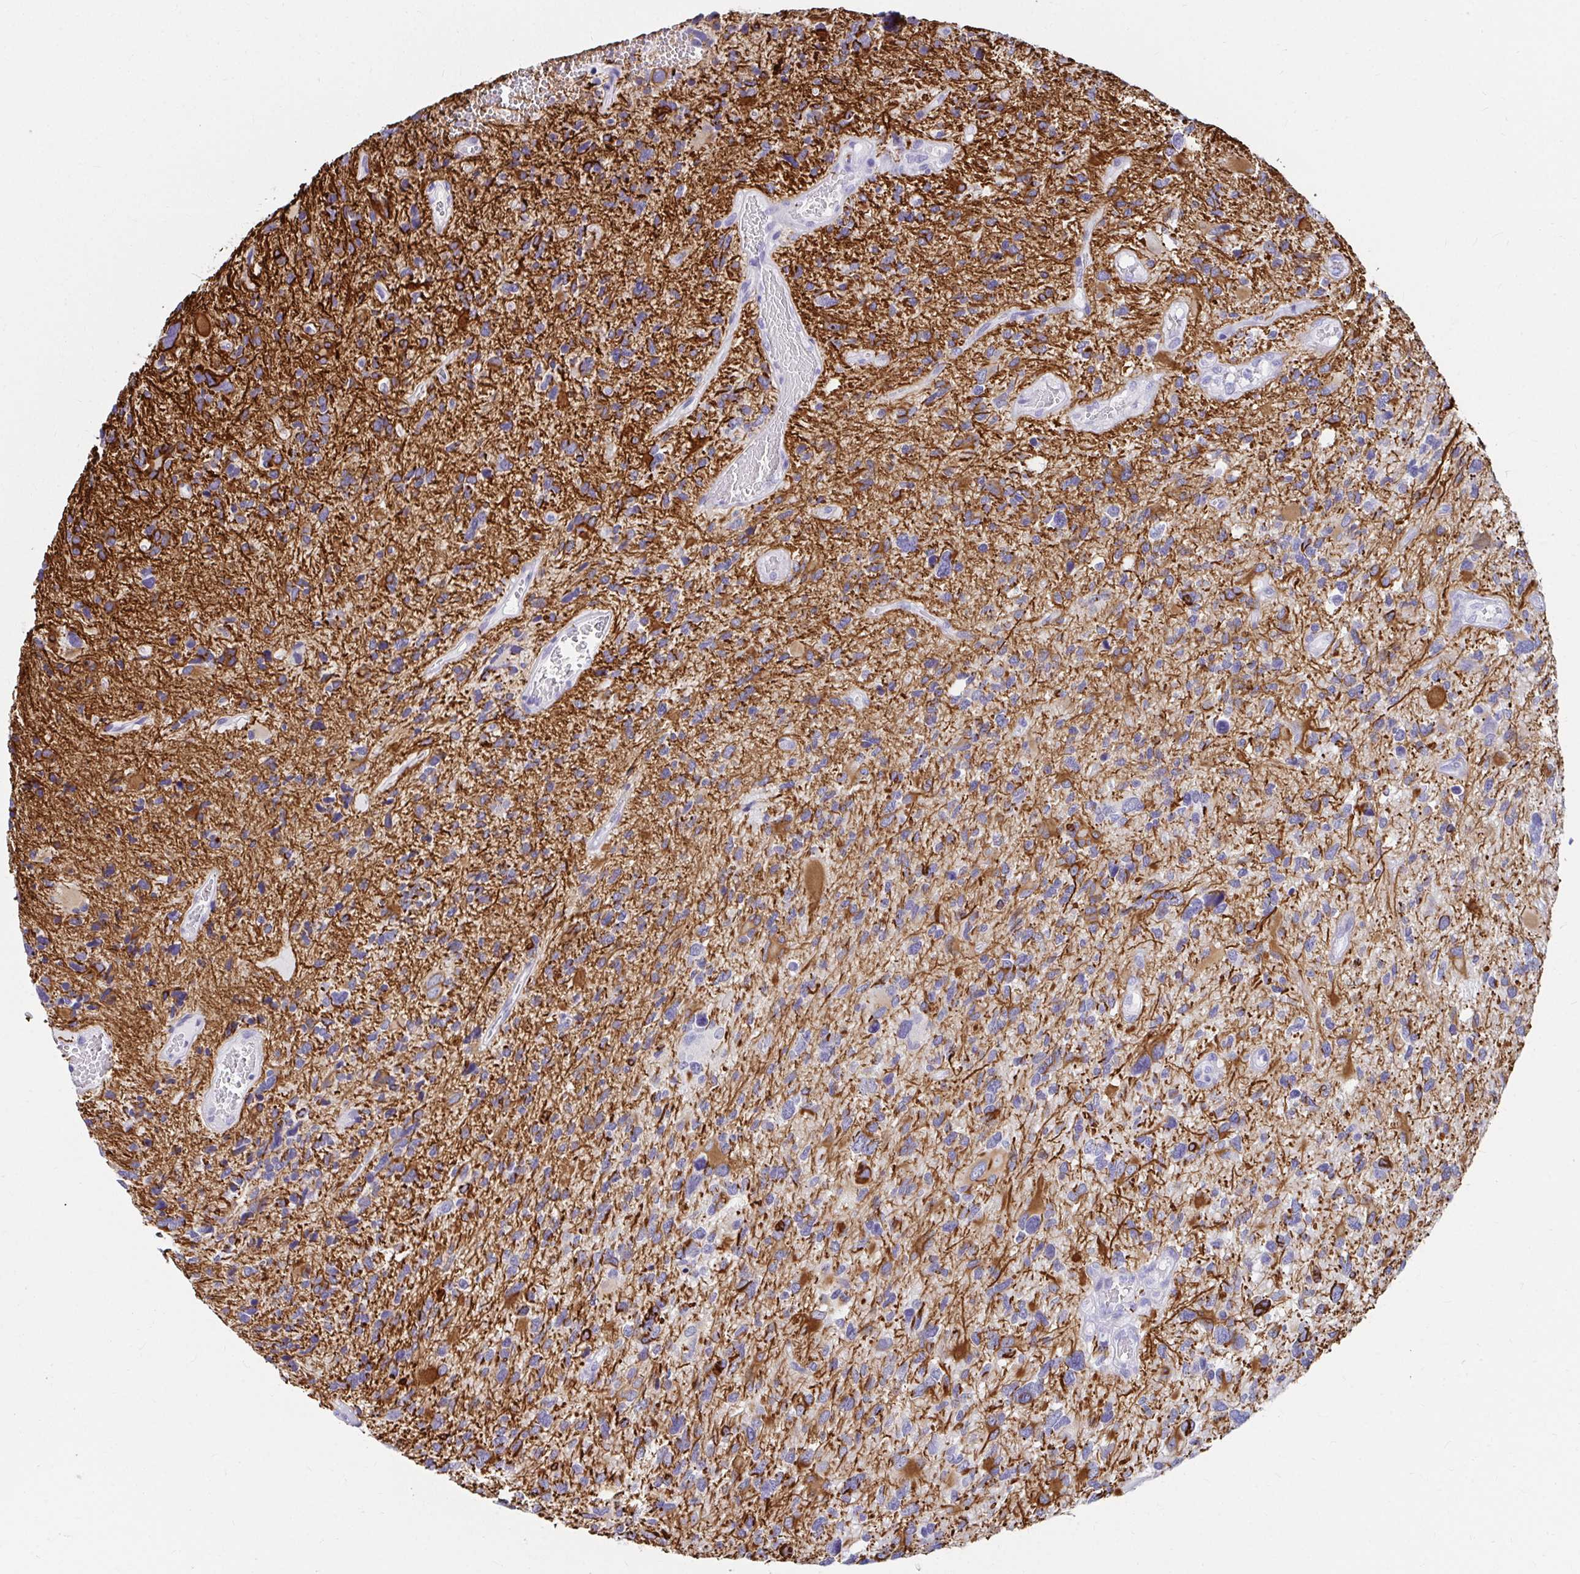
{"staining": {"intensity": "negative", "quantity": "none", "location": "none"}, "tissue": "glioma", "cell_type": "Tumor cells", "image_type": "cancer", "snomed": [{"axis": "morphology", "description": "Glioma, malignant, High grade"}, {"axis": "topography", "description": "Brain"}], "caption": "Tumor cells show no significant expression in malignant glioma (high-grade). The staining is performed using DAB brown chromogen with nuclei counter-stained in using hematoxylin.", "gene": "C19orf81", "patient": {"sex": "female", "age": 11}}